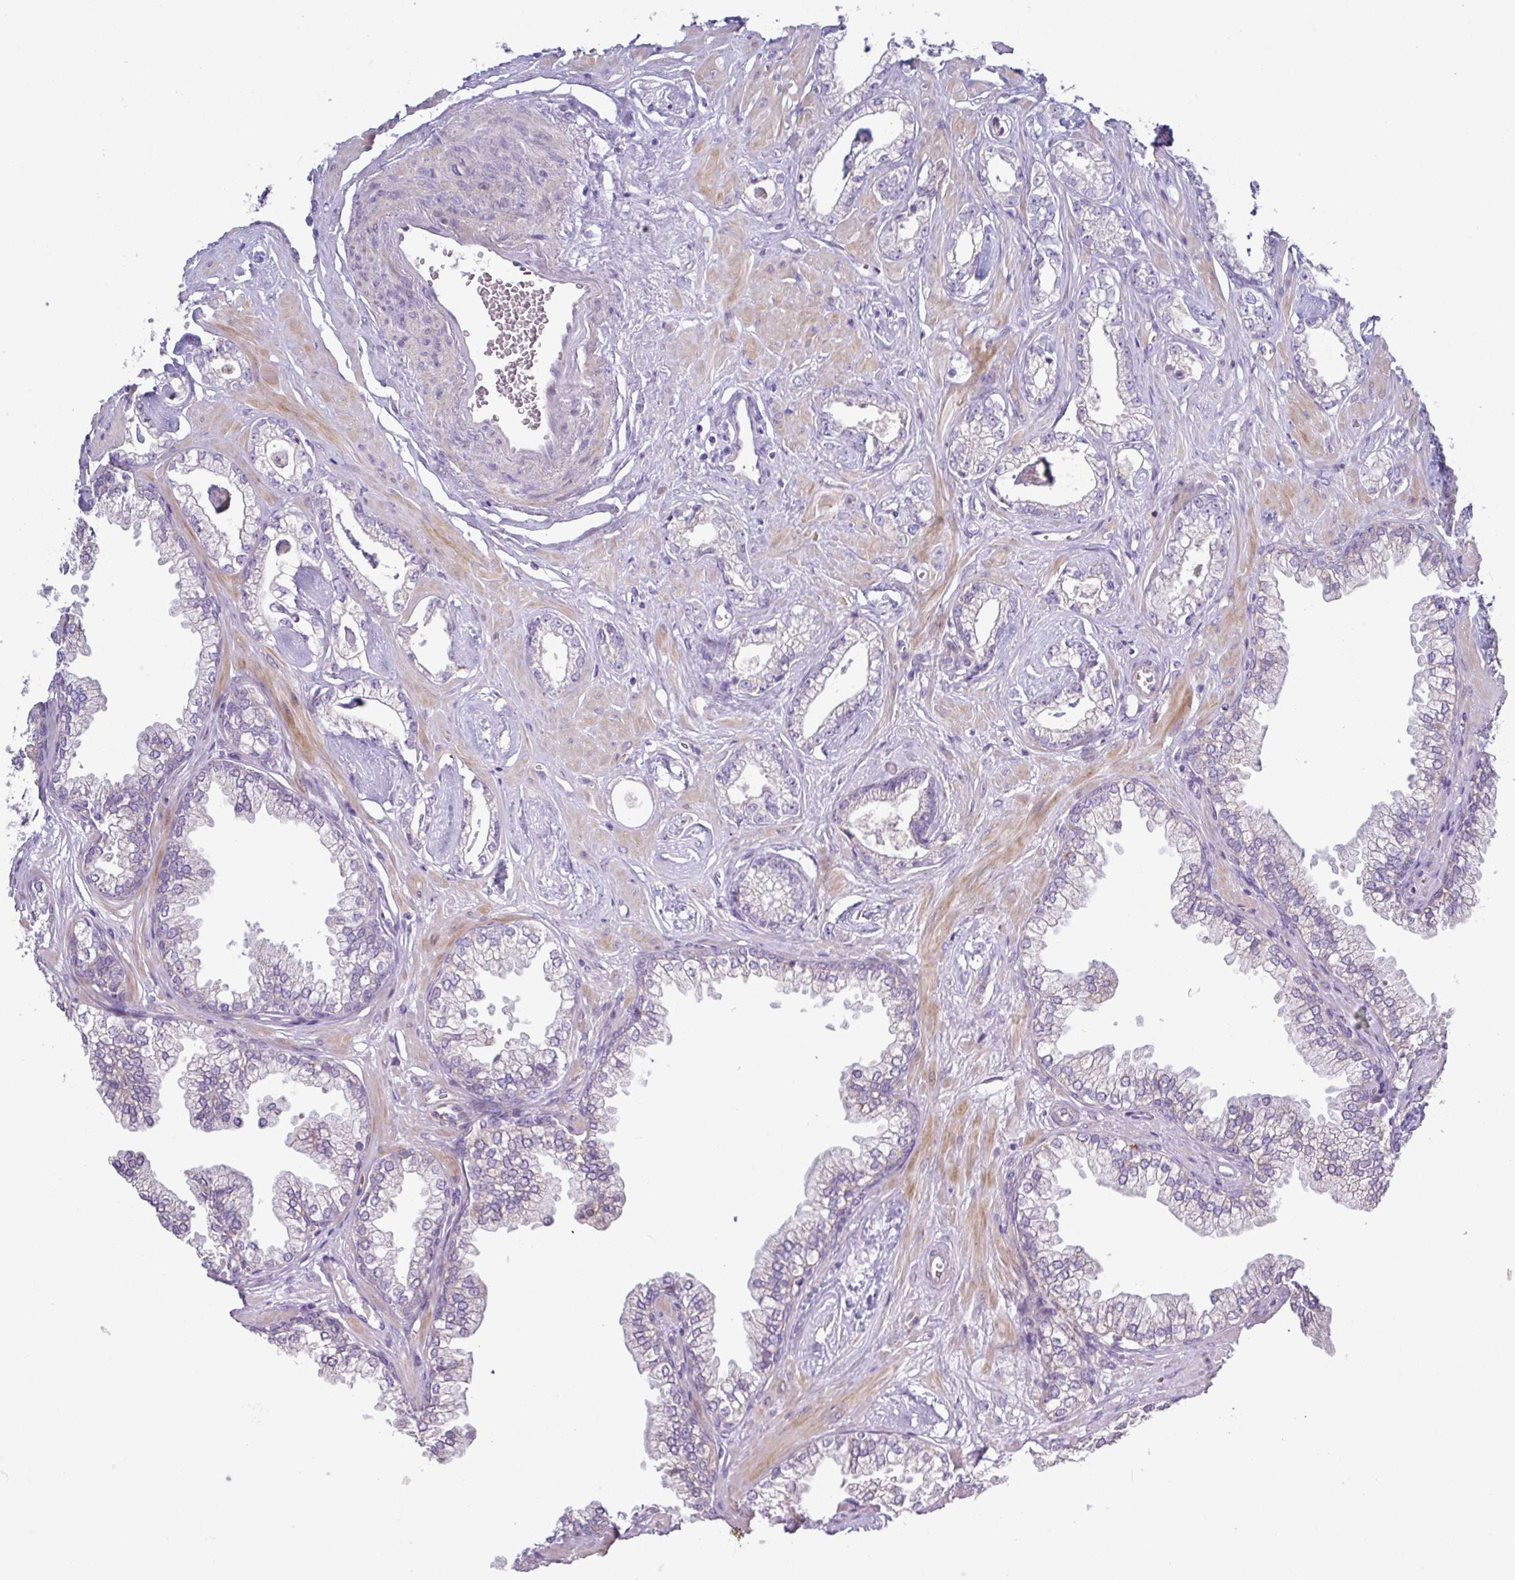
{"staining": {"intensity": "negative", "quantity": "none", "location": "none"}, "tissue": "prostate cancer", "cell_type": "Tumor cells", "image_type": "cancer", "snomed": [{"axis": "morphology", "description": "Adenocarcinoma, Low grade"}, {"axis": "topography", "description": "Prostate"}], "caption": "This photomicrograph is of prostate cancer (low-grade adenocarcinoma) stained with IHC to label a protein in brown with the nuclei are counter-stained blue. There is no expression in tumor cells. The staining was performed using DAB to visualize the protein expression in brown, while the nuclei were stained in blue with hematoxylin (Magnification: 20x).", "gene": "RGS16", "patient": {"sex": "male", "age": 60}}